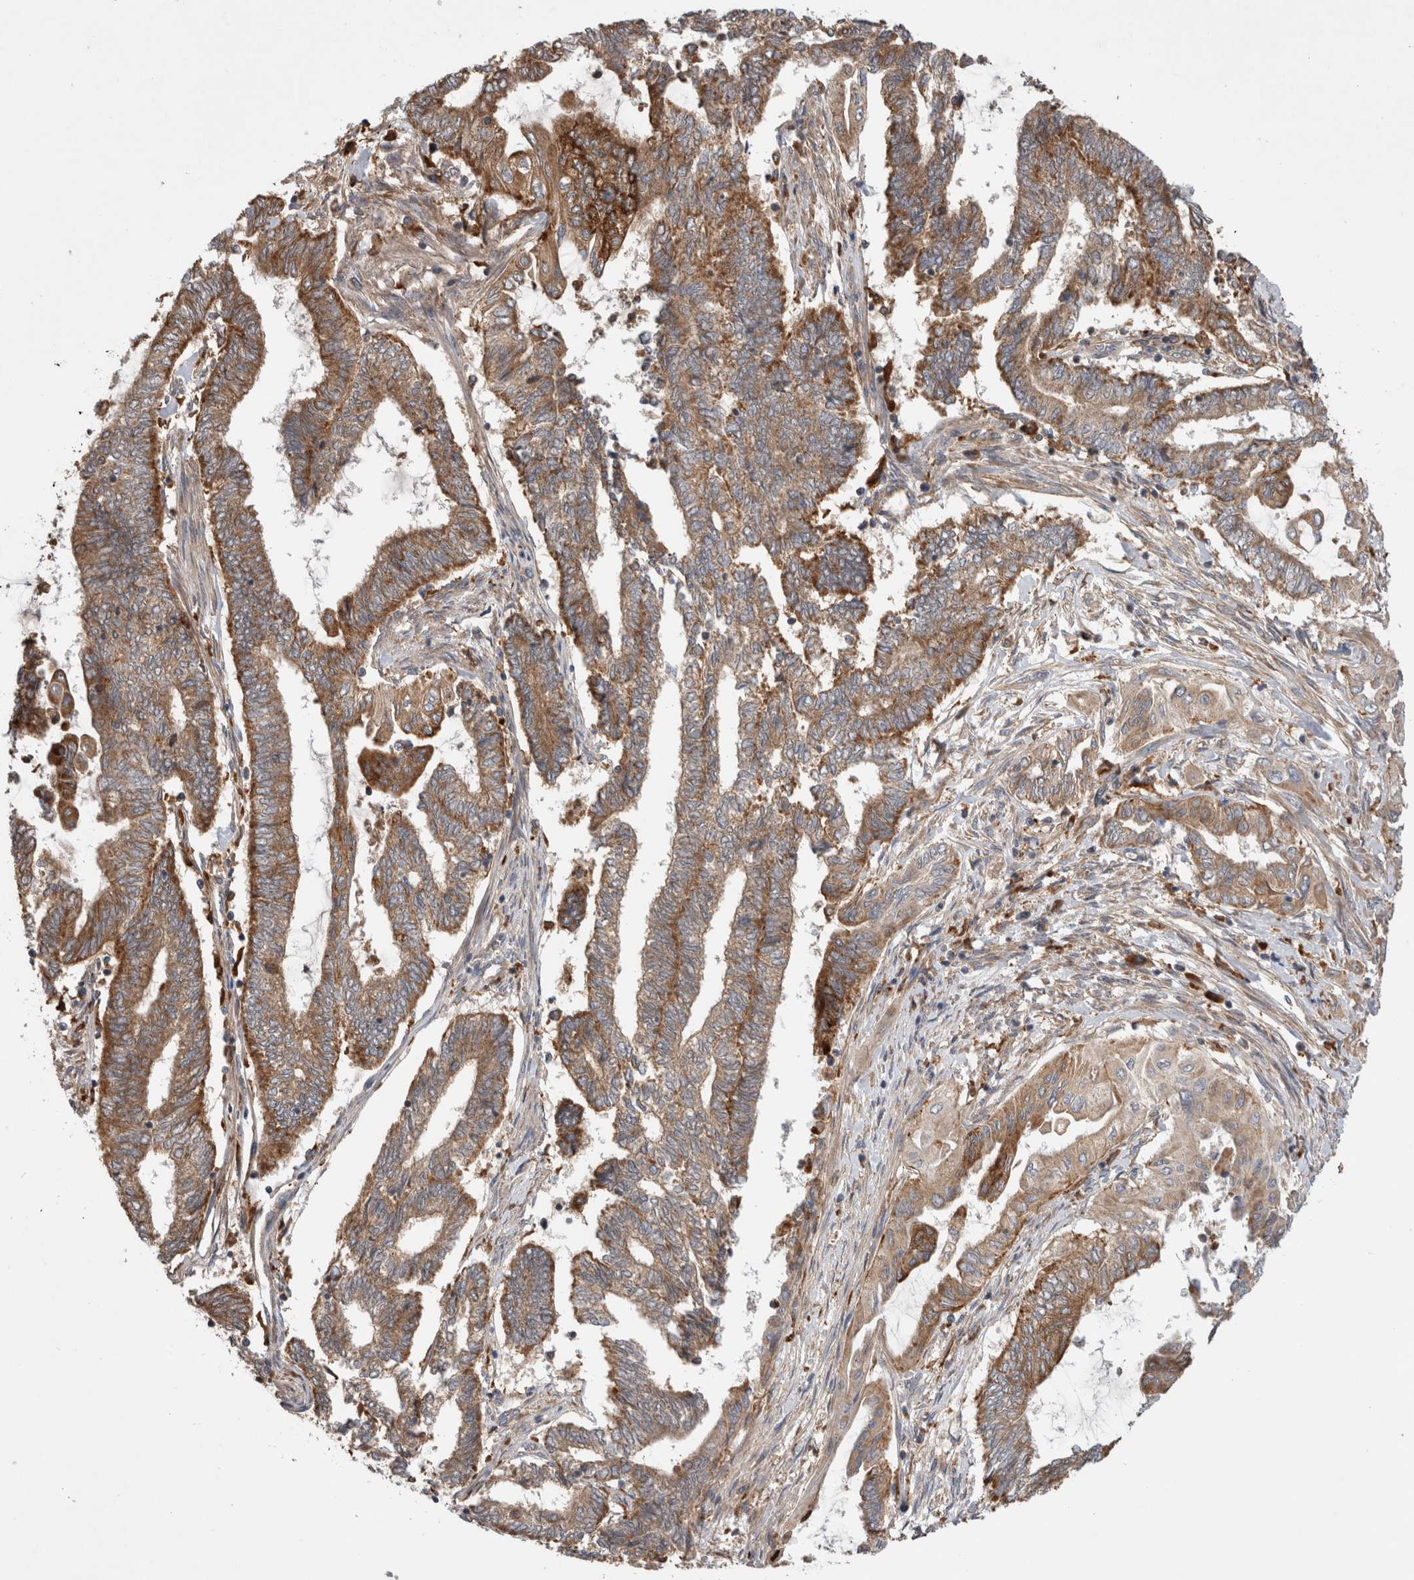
{"staining": {"intensity": "moderate", "quantity": ">75%", "location": "cytoplasmic/membranous"}, "tissue": "endometrial cancer", "cell_type": "Tumor cells", "image_type": "cancer", "snomed": [{"axis": "morphology", "description": "Adenocarcinoma, NOS"}, {"axis": "topography", "description": "Uterus"}, {"axis": "topography", "description": "Endometrium"}], "caption": "IHC staining of endometrial adenocarcinoma, which displays medium levels of moderate cytoplasmic/membranous staining in about >75% of tumor cells indicating moderate cytoplasmic/membranous protein positivity. The staining was performed using DAB (3,3'-diaminobenzidine) (brown) for protein detection and nuclei were counterstained in hematoxylin (blue).", "gene": "ADGRL3", "patient": {"sex": "female", "age": 70}}